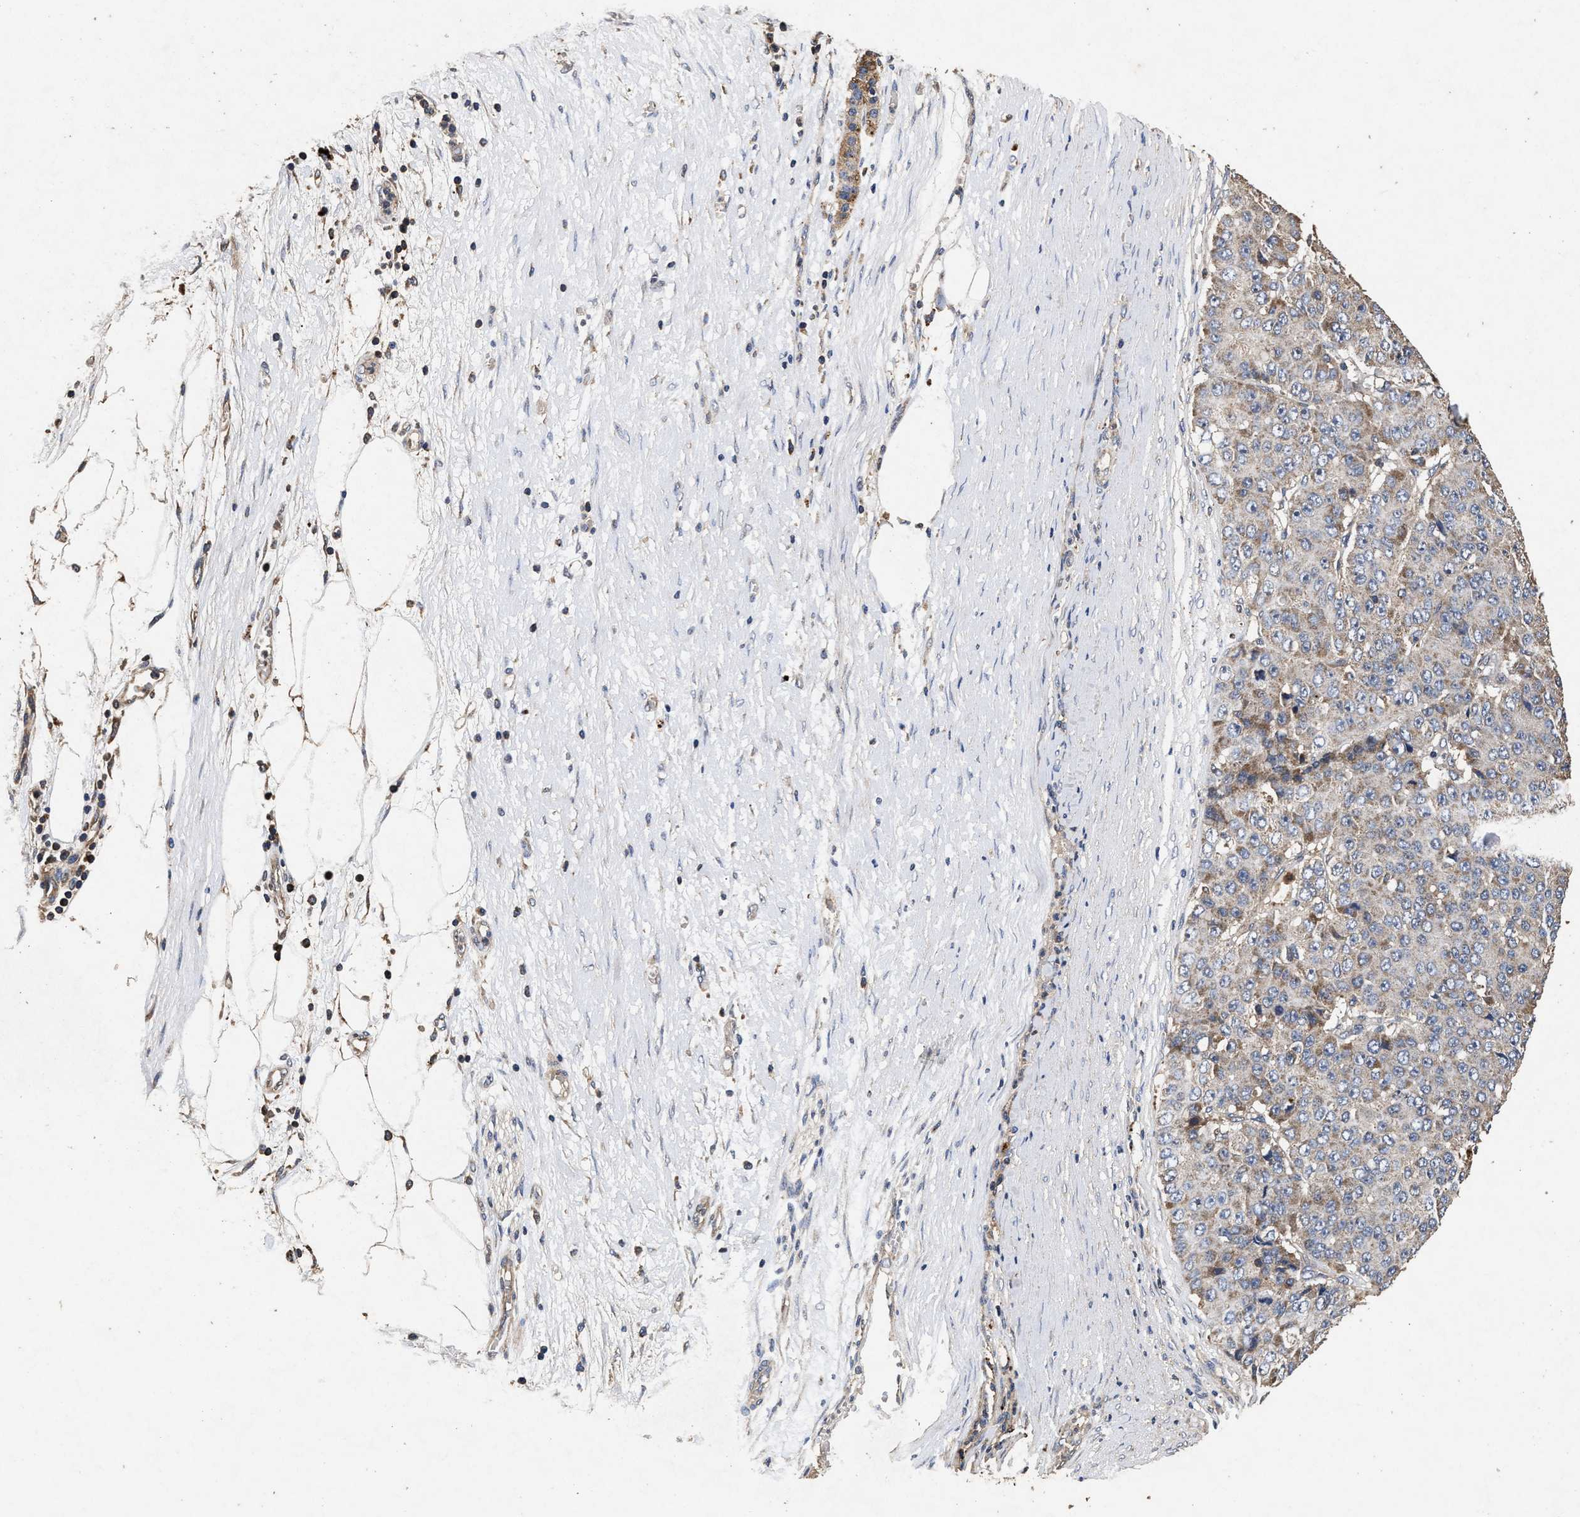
{"staining": {"intensity": "weak", "quantity": "<25%", "location": "cytoplasmic/membranous"}, "tissue": "pancreatic cancer", "cell_type": "Tumor cells", "image_type": "cancer", "snomed": [{"axis": "morphology", "description": "Adenocarcinoma, NOS"}, {"axis": "topography", "description": "Pancreas"}], "caption": "This photomicrograph is of pancreatic cancer (adenocarcinoma) stained with IHC to label a protein in brown with the nuclei are counter-stained blue. There is no staining in tumor cells. The staining is performed using DAB brown chromogen with nuclei counter-stained in using hematoxylin.", "gene": "NFKB2", "patient": {"sex": "male", "age": 50}}